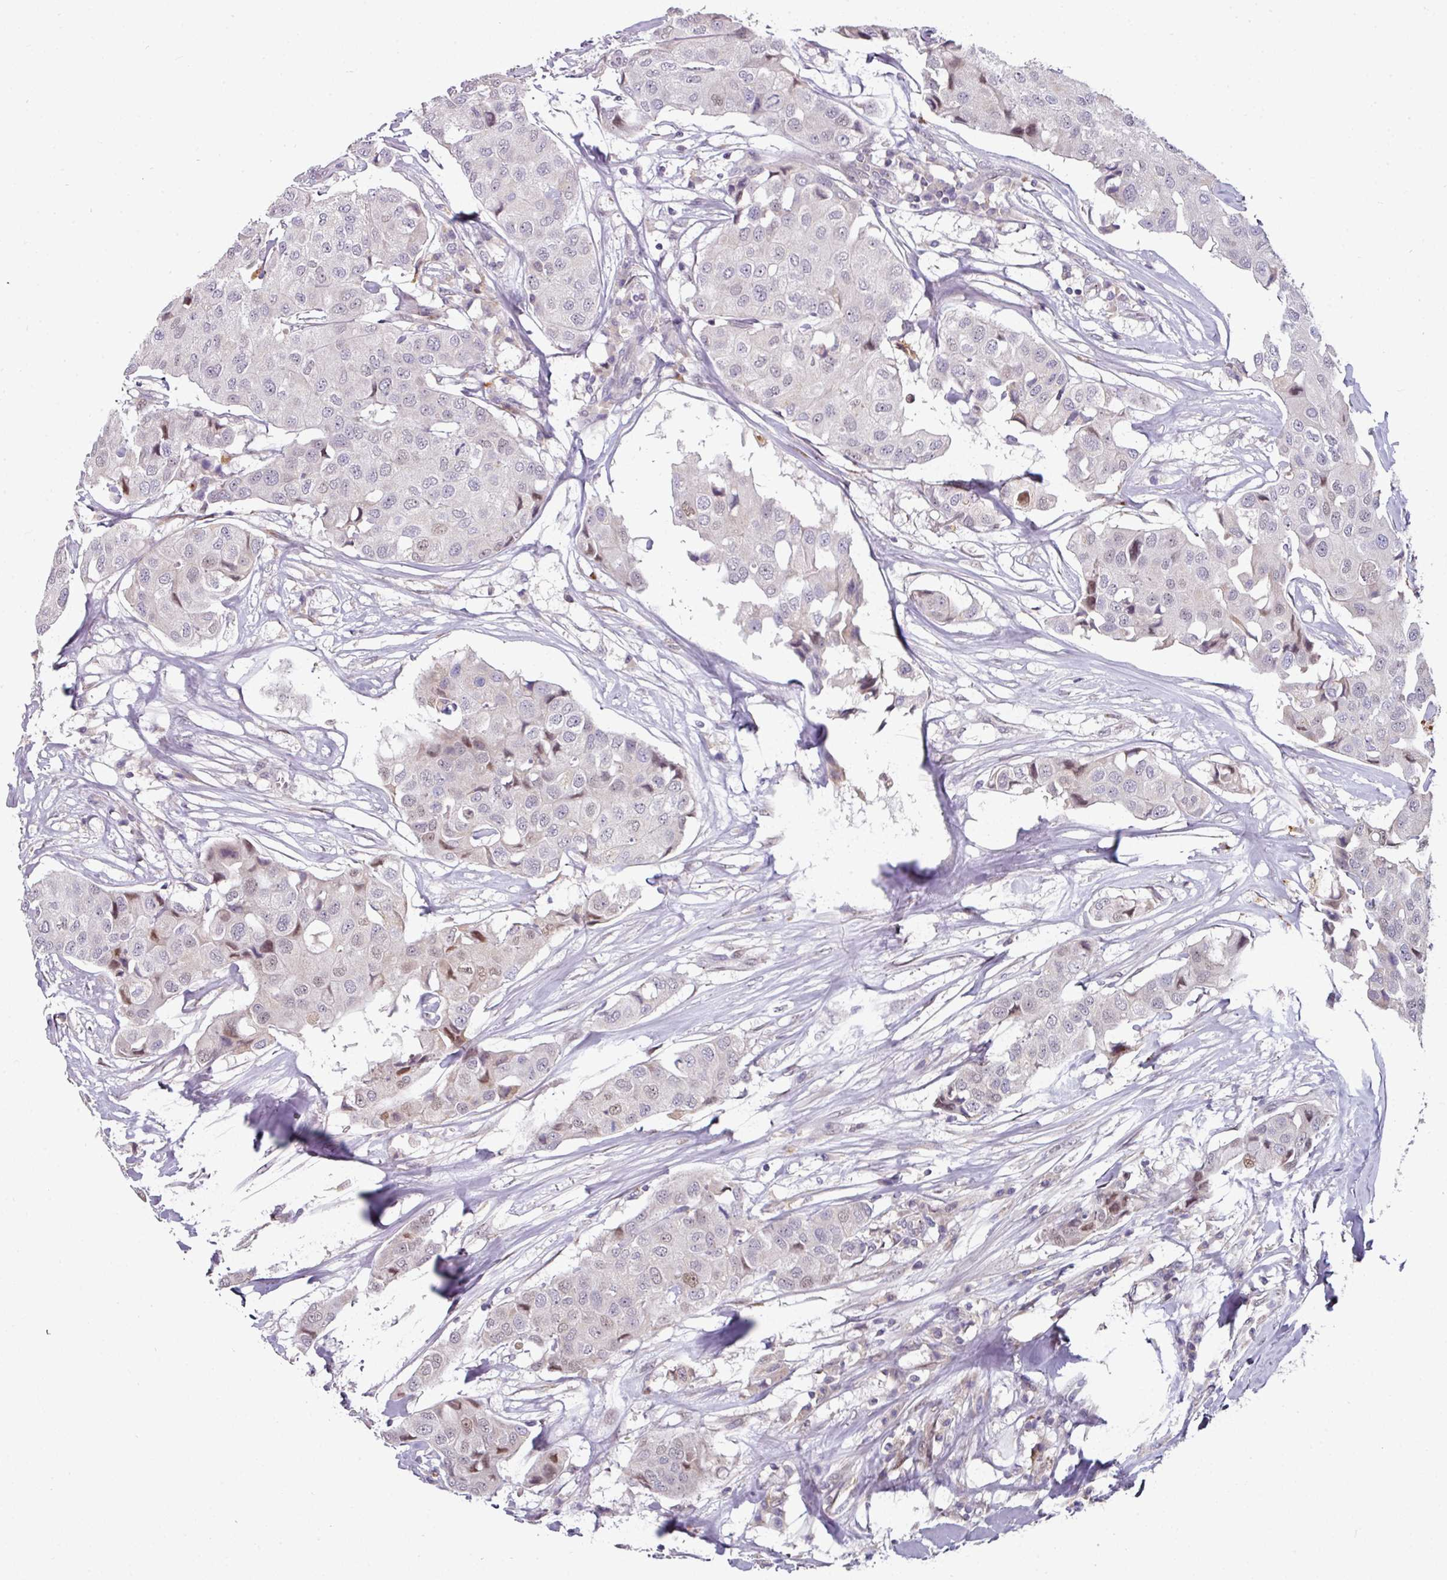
{"staining": {"intensity": "negative", "quantity": "none", "location": "none"}, "tissue": "breast cancer", "cell_type": "Tumor cells", "image_type": "cancer", "snomed": [{"axis": "morphology", "description": "Duct carcinoma"}, {"axis": "topography", "description": "Breast"}], "caption": "High magnification brightfield microscopy of breast intraductal carcinoma stained with DAB (brown) and counterstained with hematoxylin (blue): tumor cells show no significant positivity.", "gene": "SWSAP1", "patient": {"sex": "female", "age": 80}}